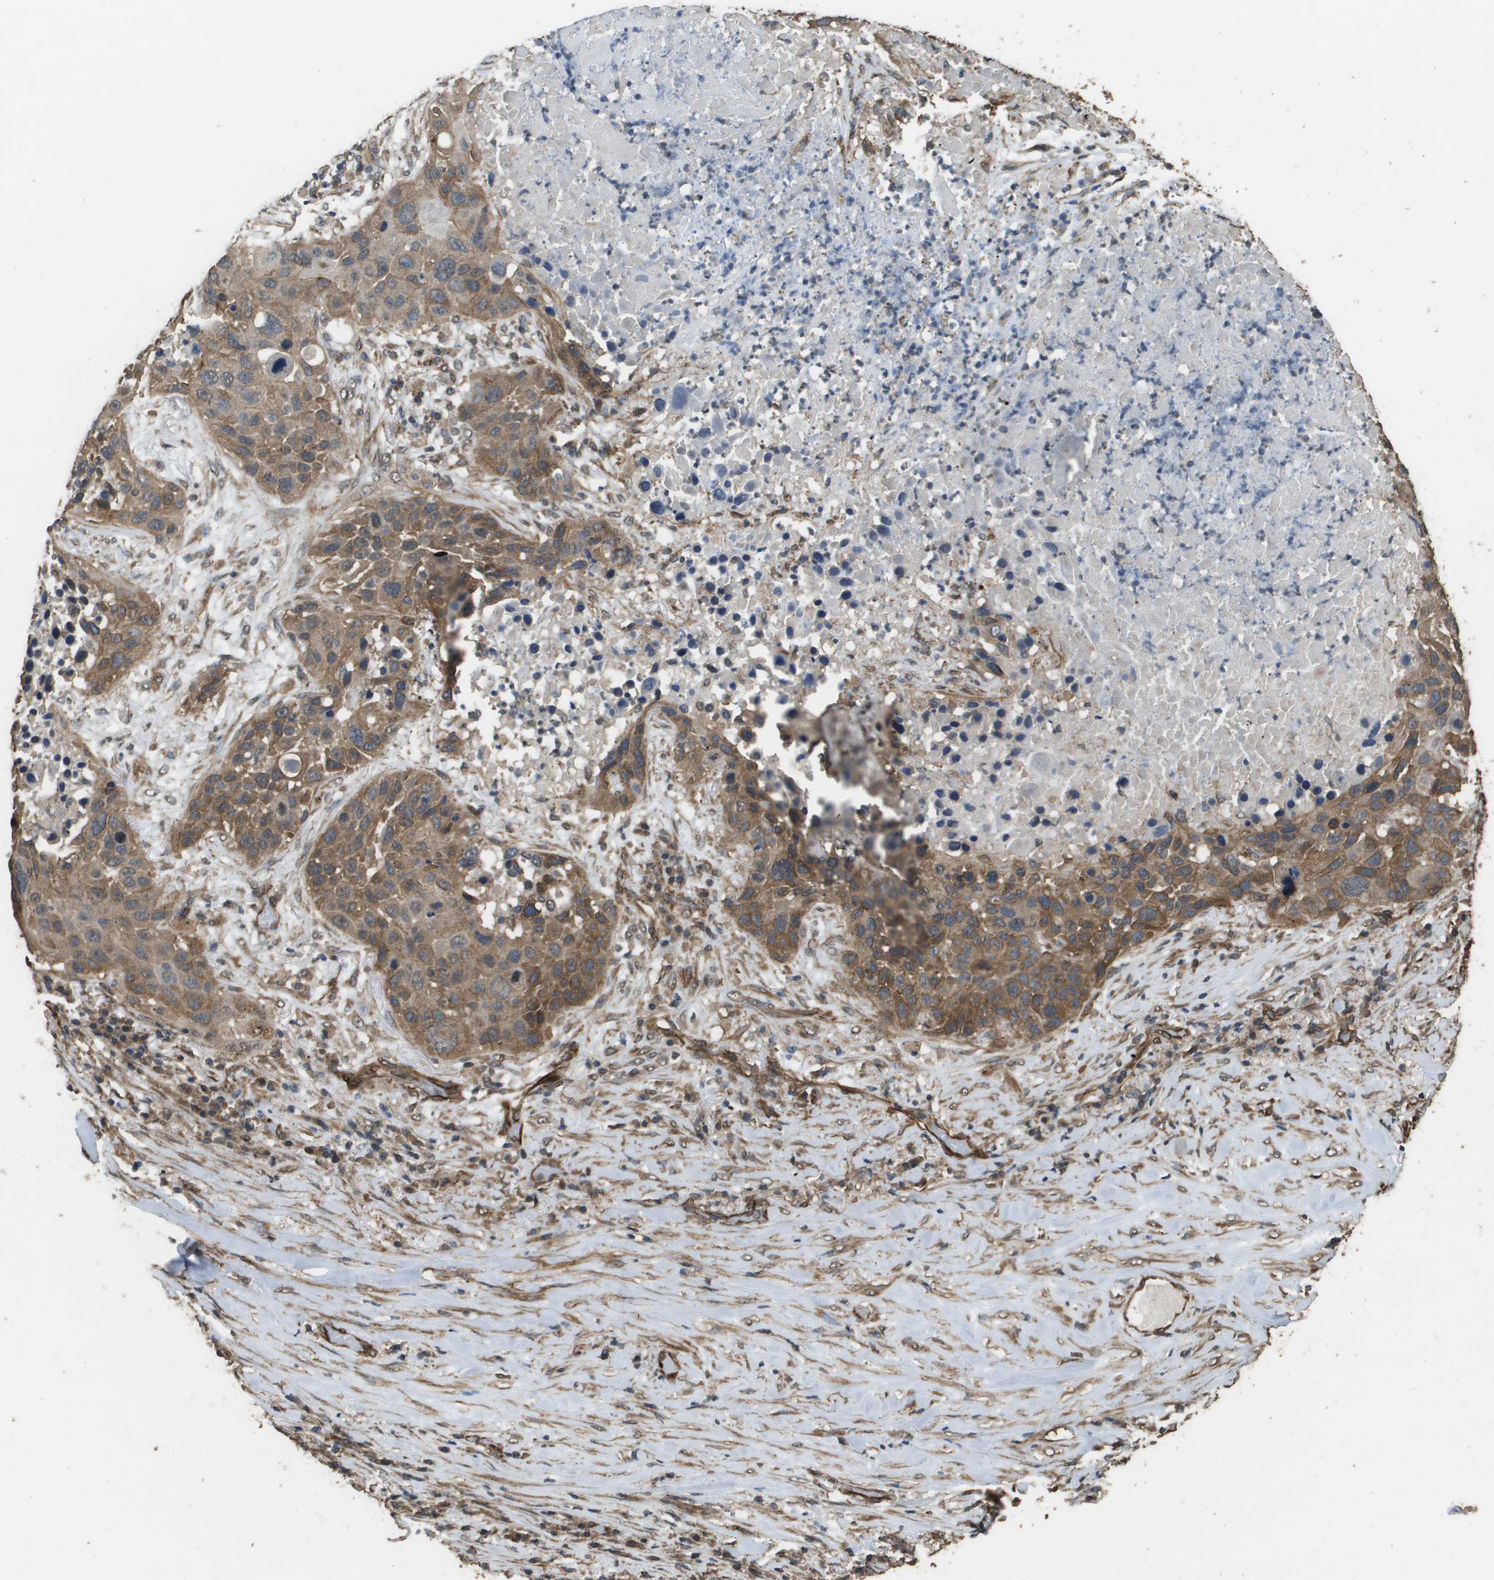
{"staining": {"intensity": "moderate", "quantity": ">75%", "location": "cytoplasmic/membranous"}, "tissue": "lung cancer", "cell_type": "Tumor cells", "image_type": "cancer", "snomed": [{"axis": "morphology", "description": "Squamous cell carcinoma, NOS"}, {"axis": "topography", "description": "Lung"}], "caption": "Human lung cancer (squamous cell carcinoma) stained with a protein marker exhibits moderate staining in tumor cells.", "gene": "AAMP", "patient": {"sex": "male", "age": 57}}